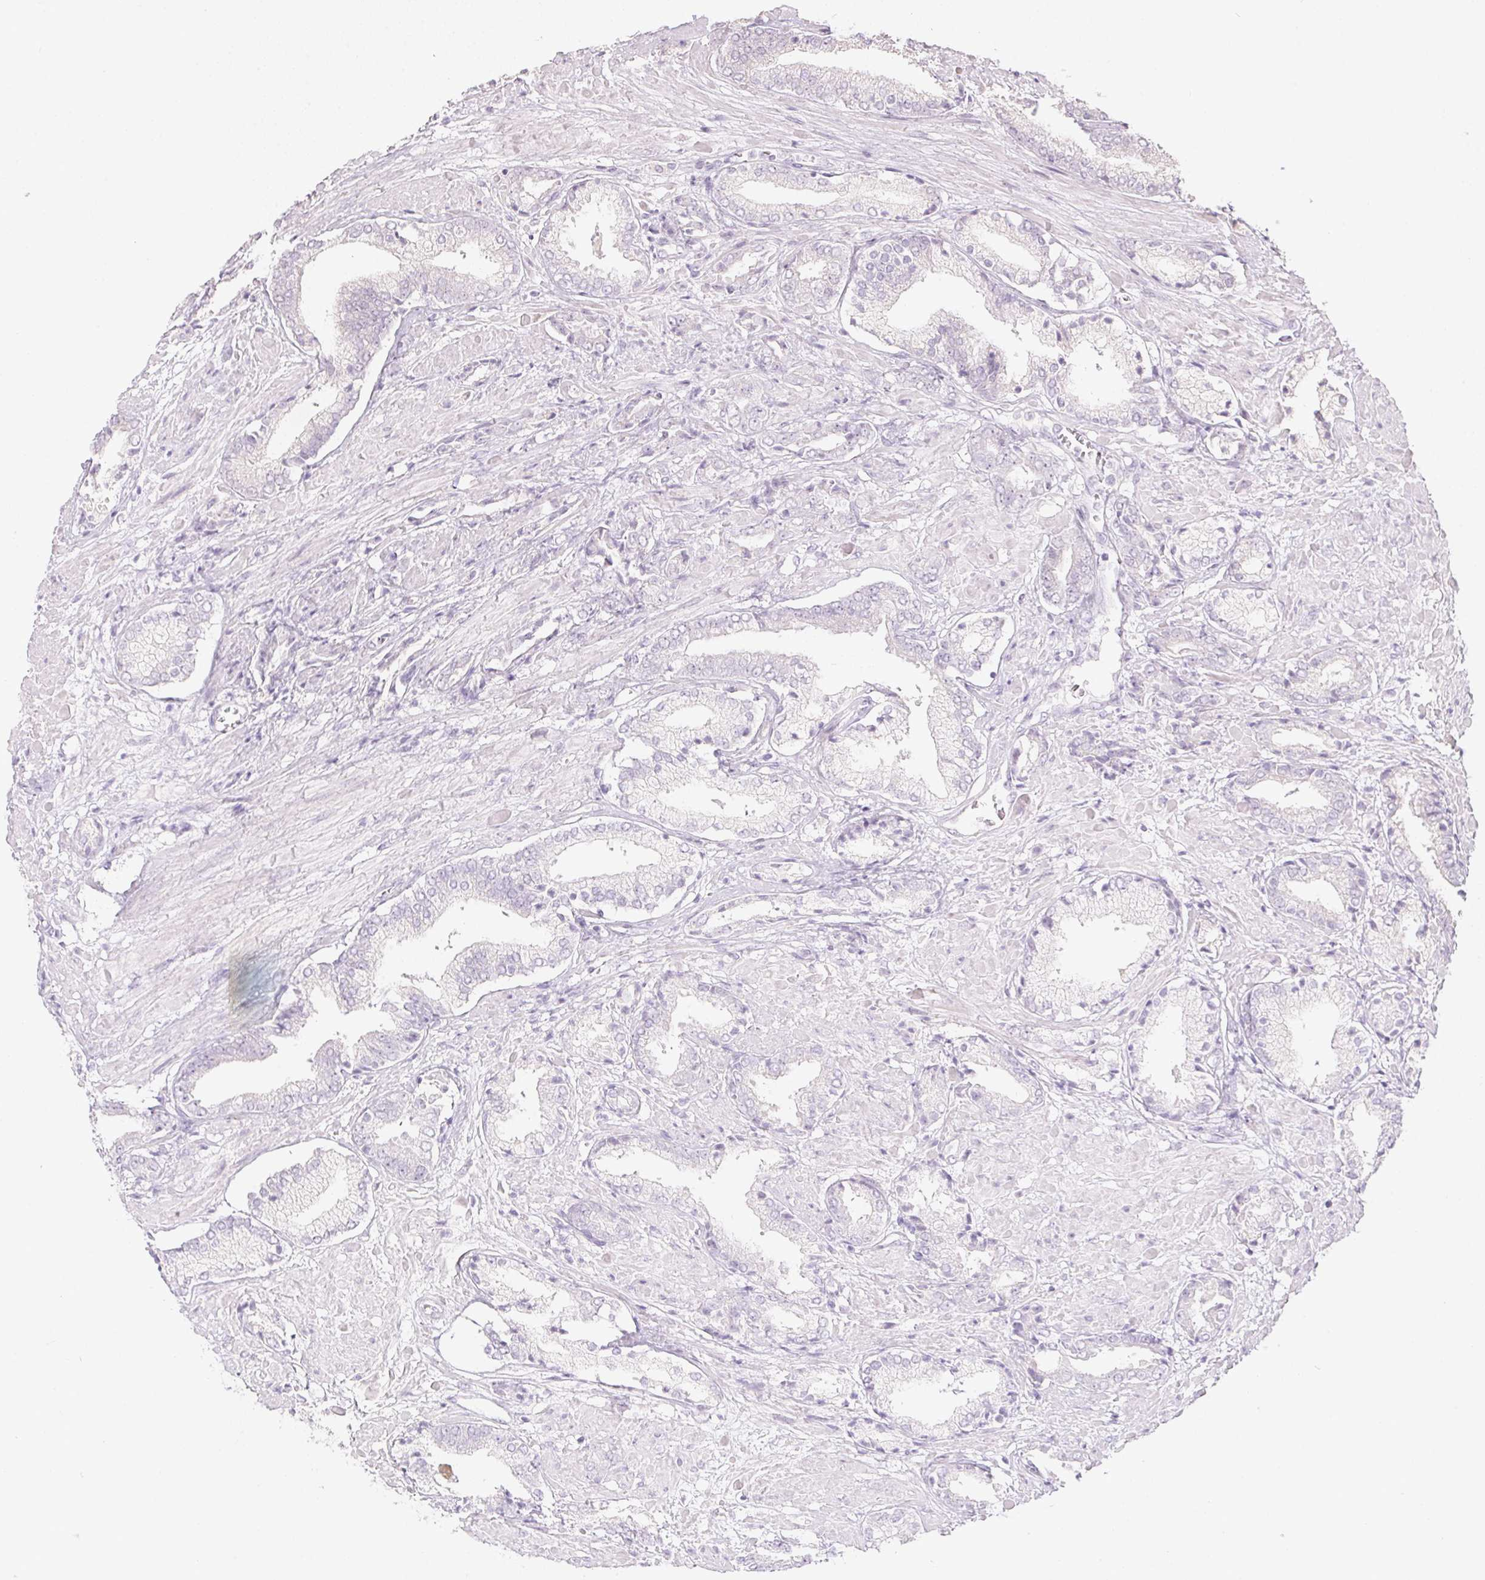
{"staining": {"intensity": "negative", "quantity": "none", "location": "none"}, "tissue": "prostate cancer", "cell_type": "Tumor cells", "image_type": "cancer", "snomed": [{"axis": "morphology", "description": "Adenocarcinoma, High grade"}, {"axis": "topography", "description": "Prostate"}], "caption": "Immunohistochemistry (IHC) micrograph of neoplastic tissue: human prostate cancer (adenocarcinoma (high-grade)) stained with DAB shows no significant protein expression in tumor cells. (DAB IHC, high magnification).", "gene": "CTCFL", "patient": {"sex": "male", "age": 56}}